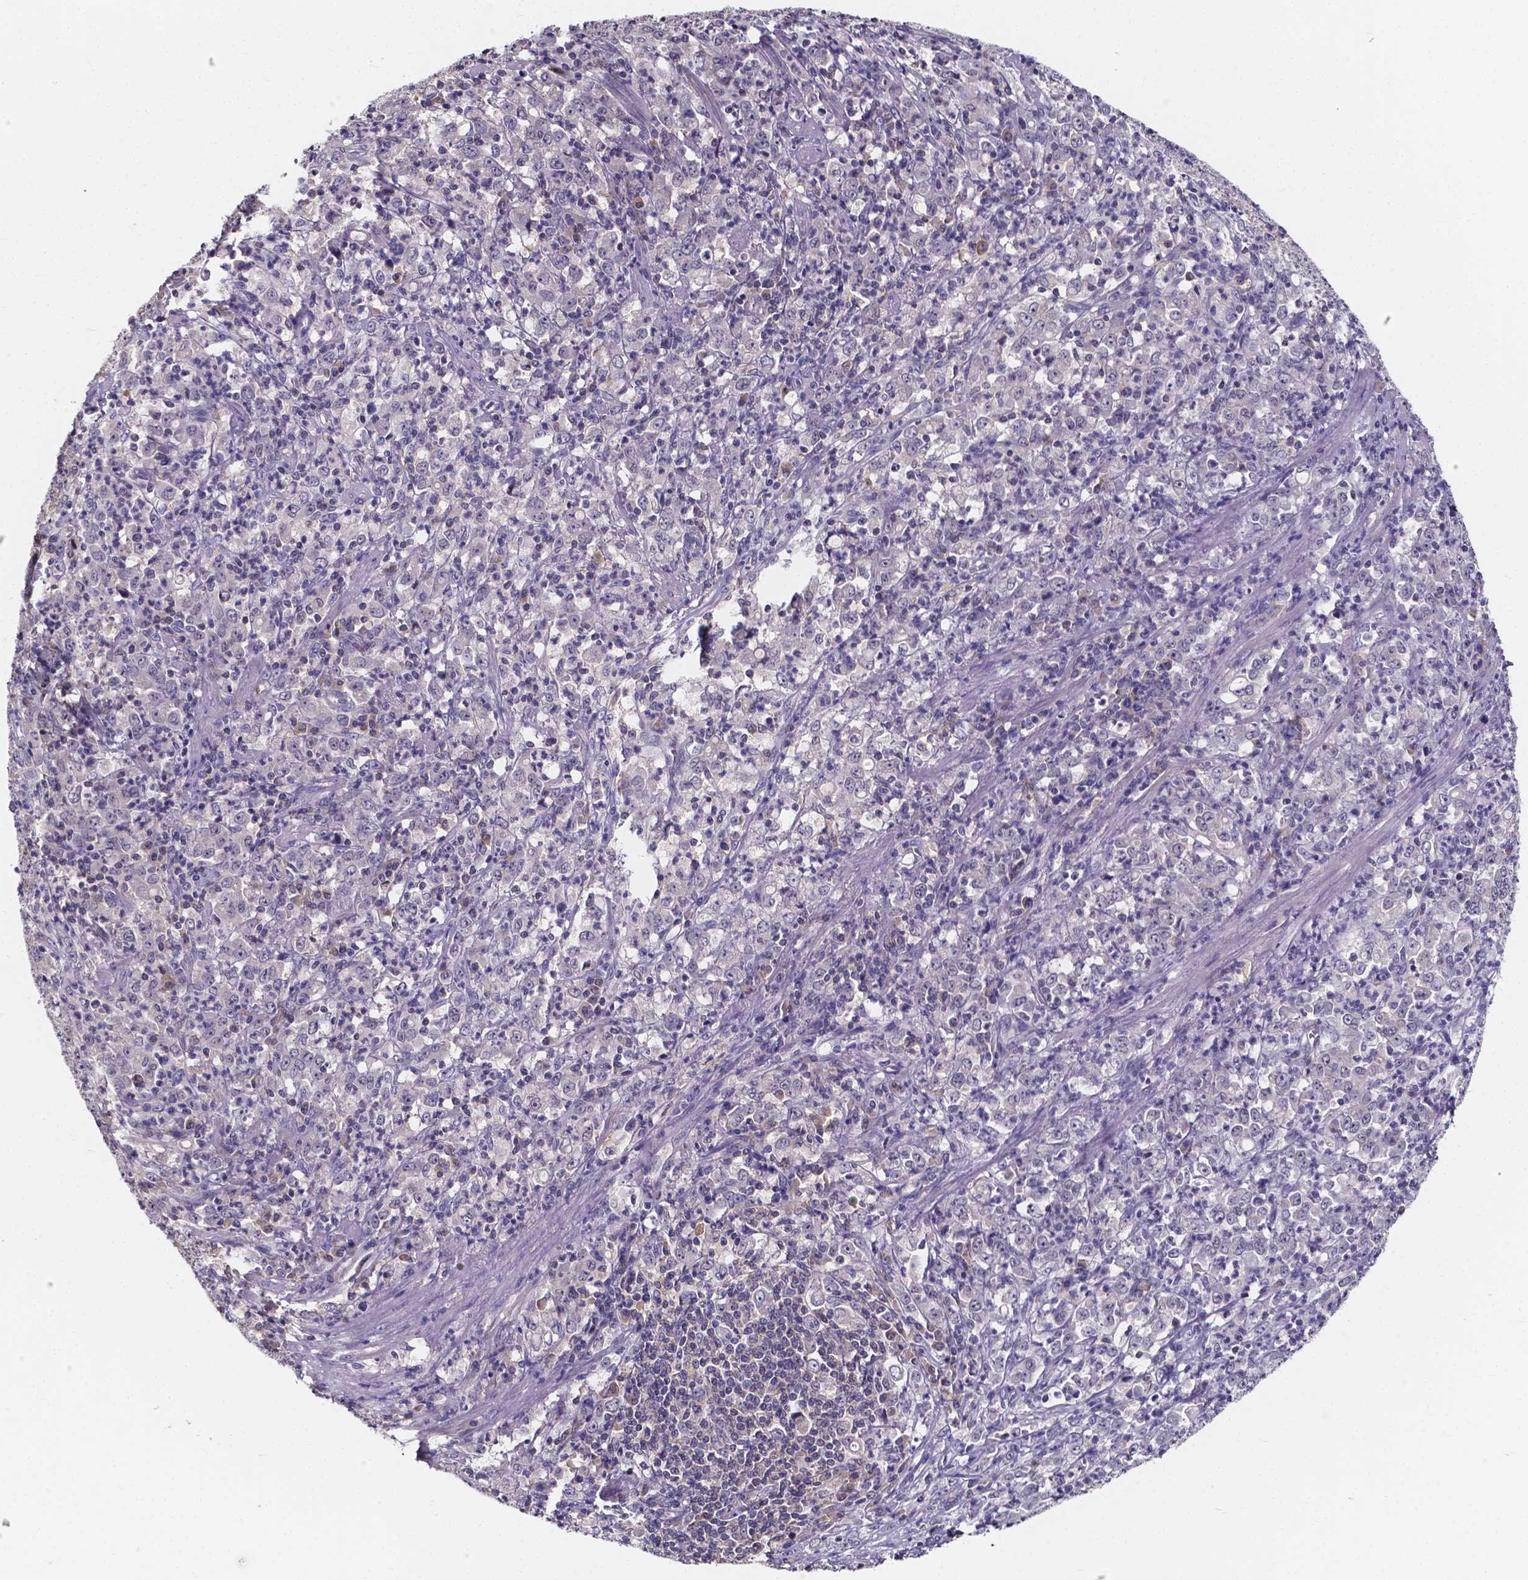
{"staining": {"intensity": "negative", "quantity": "none", "location": "none"}, "tissue": "stomach cancer", "cell_type": "Tumor cells", "image_type": "cancer", "snomed": [{"axis": "morphology", "description": "Adenocarcinoma, NOS"}, {"axis": "topography", "description": "Stomach, lower"}], "caption": "Immunohistochemical staining of human stomach cancer (adenocarcinoma) reveals no significant staining in tumor cells. (DAB (3,3'-diaminobenzidine) immunohistochemistry, high magnification).", "gene": "SPOCD1", "patient": {"sex": "female", "age": 71}}